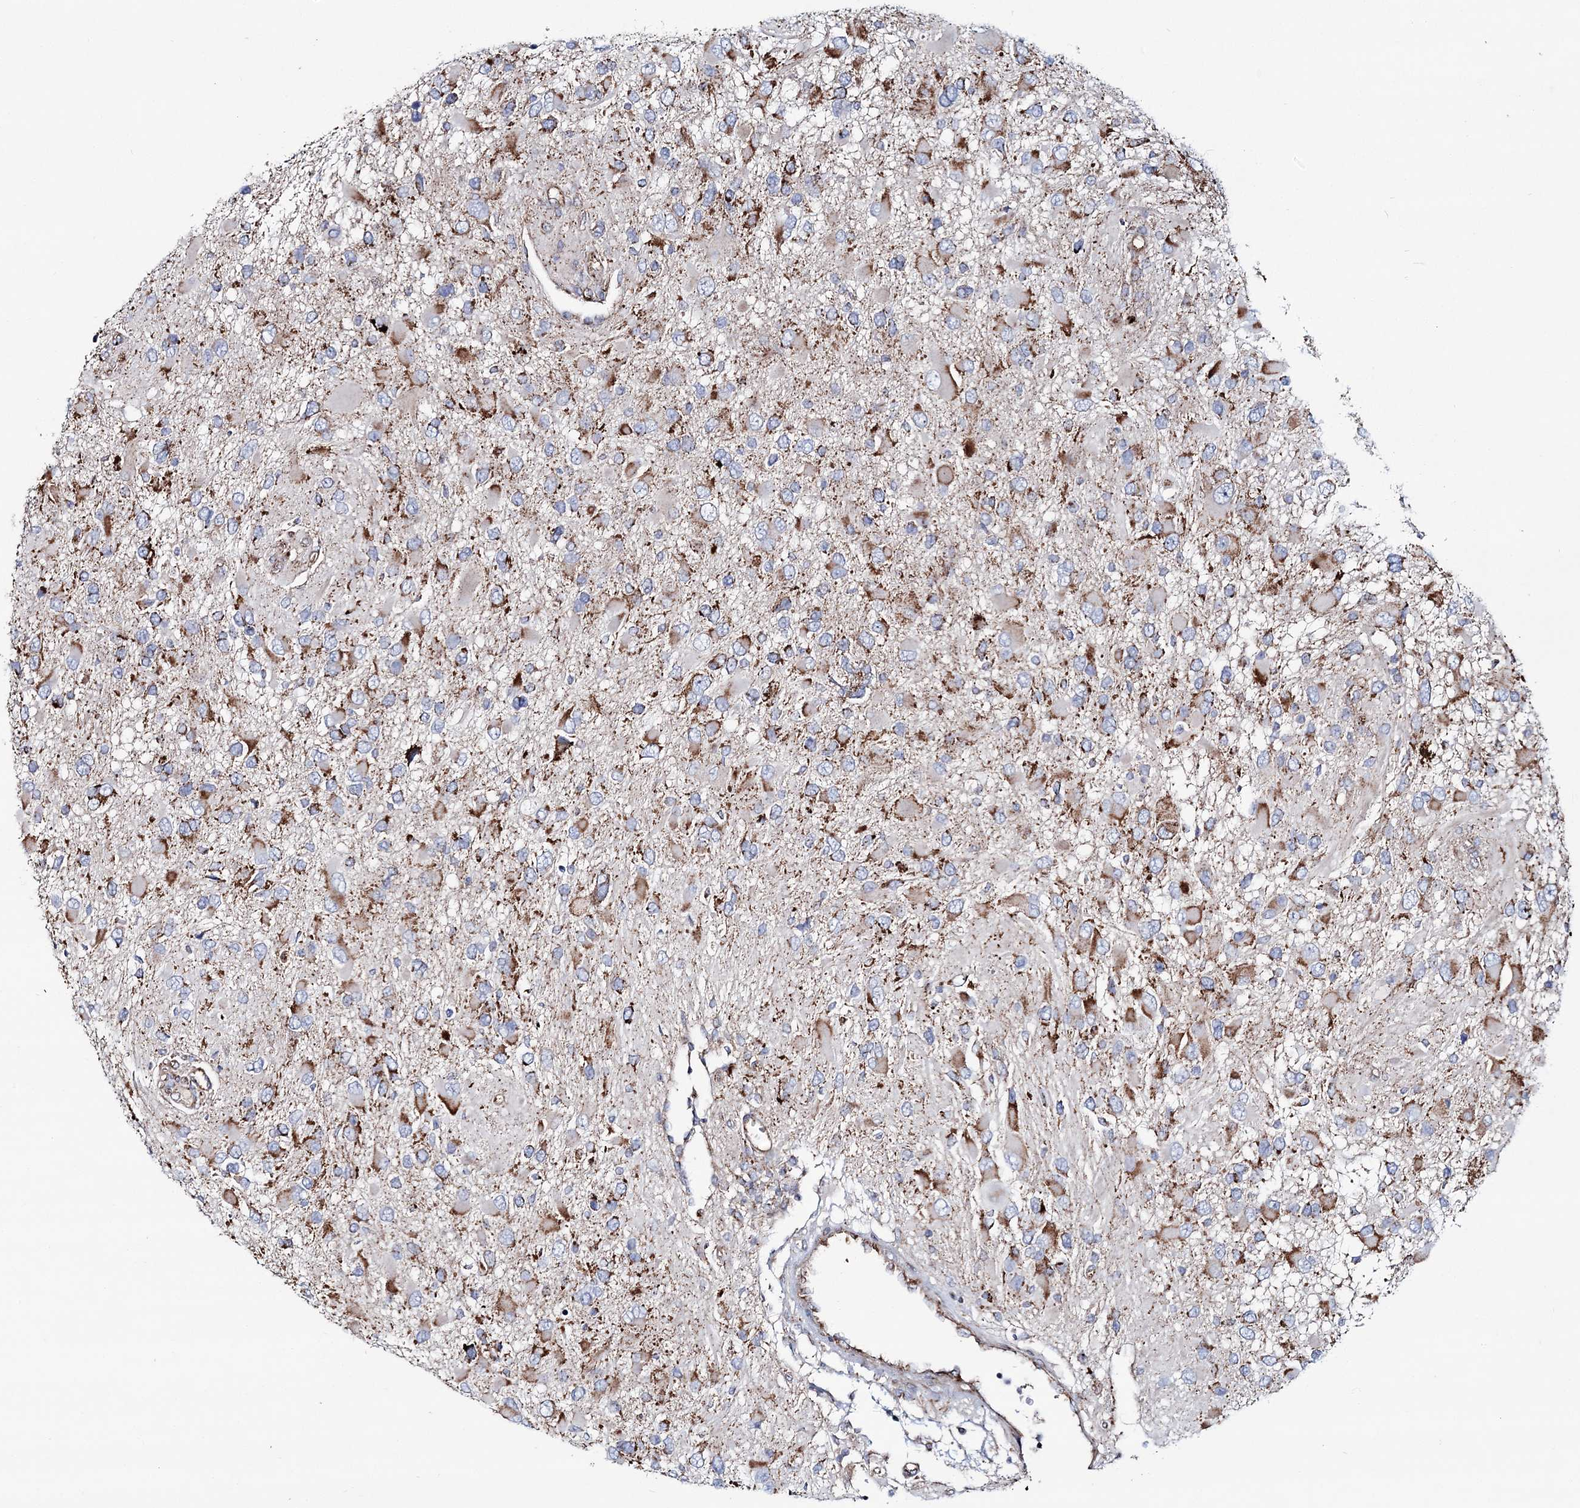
{"staining": {"intensity": "moderate", "quantity": "25%-75%", "location": "cytoplasmic/membranous"}, "tissue": "glioma", "cell_type": "Tumor cells", "image_type": "cancer", "snomed": [{"axis": "morphology", "description": "Glioma, malignant, High grade"}, {"axis": "topography", "description": "Brain"}], "caption": "A medium amount of moderate cytoplasmic/membranous staining is present in approximately 25%-75% of tumor cells in malignant glioma (high-grade) tissue.", "gene": "ARHGAP6", "patient": {"sex": "male", "age": 53}}